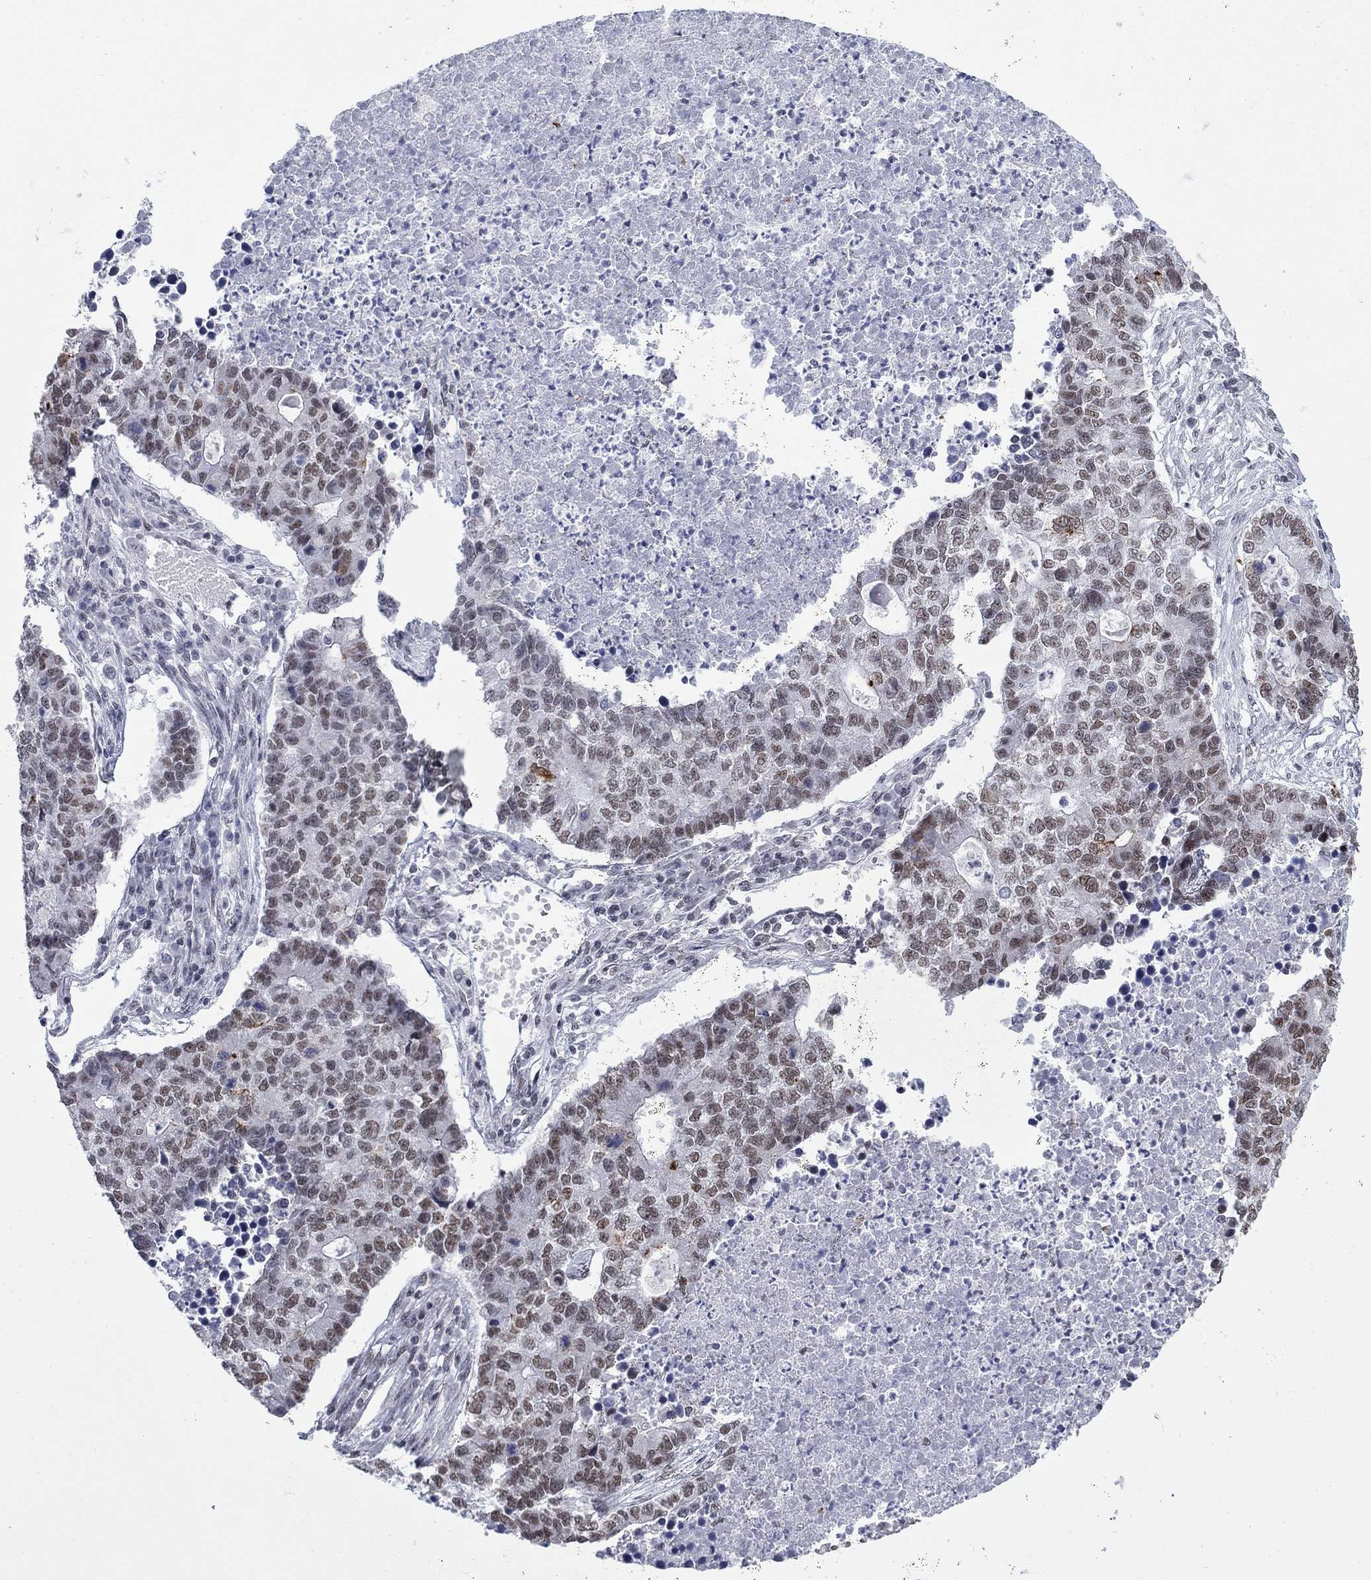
{"staining": {"intensity": "moderate", "quantity": "25%-75%", "location": "nuclear"}, "tissue": "lung cancer", "cell_type": "Tumor cells", "image_type": "cancer", "snomed": [{"axis": "morphology", "description": "Adenocarcinoma, NOS"}, {"axis": "topography", "description": "Lung"}], "caption": "Protein expression analysis of human lung adenocarcinoma reveals moderate nuclear positivity in approximately 25%-75% of tumor cells. The protein of interest is stained brown, and the nuclei are stained in blue (DAB (3,3'-diaminobenzidine) IHC with brightfield microscopy, high magnification).", "gene": "NPAS3", "patient": {"sex": "male", "age": 57}}